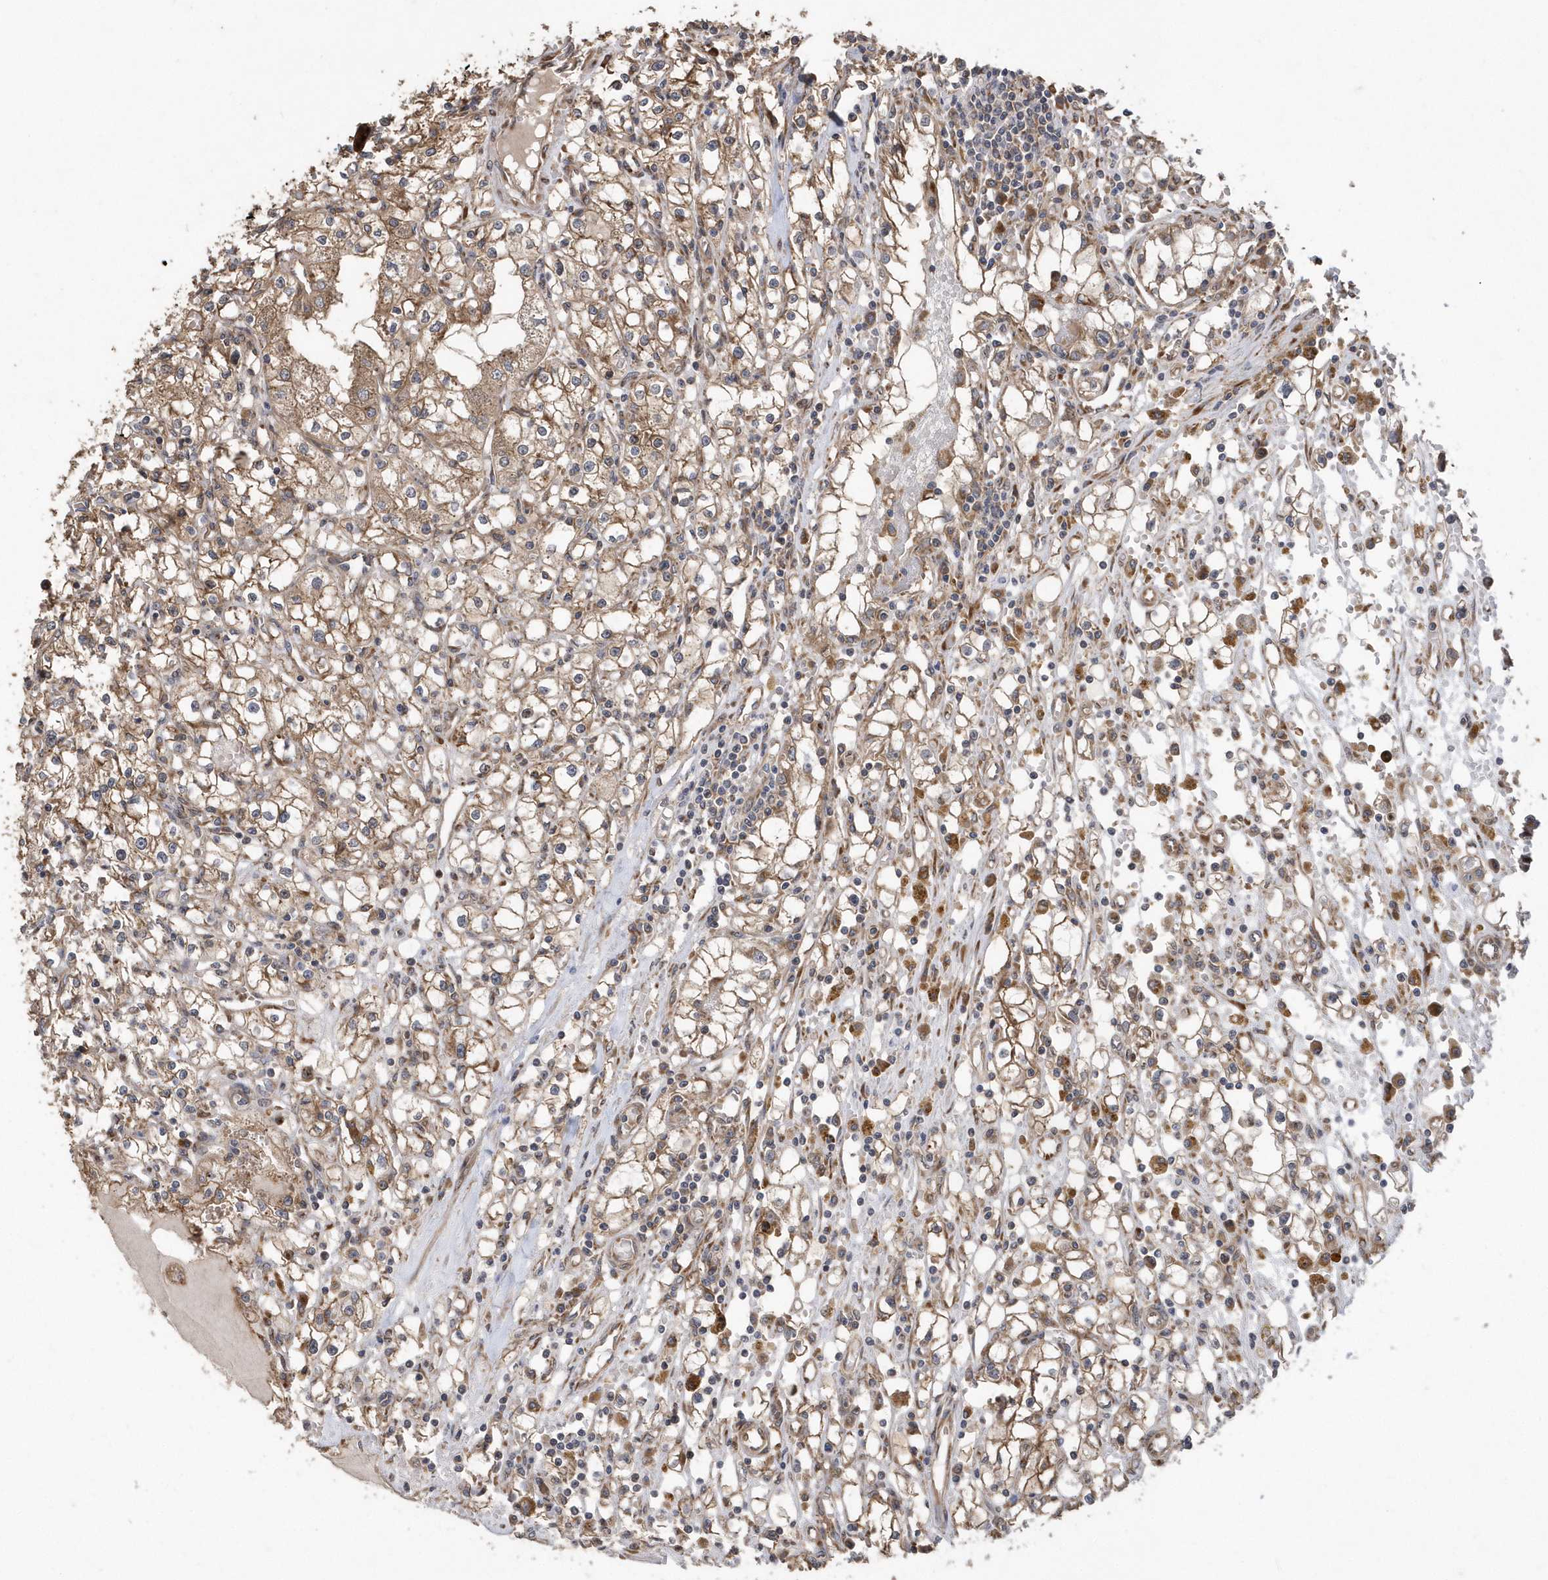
{"staining": {"intensity": "moderate", "quantity": ">75%", "location": "cytoplasmic/membranous"}, "tissue": "renal cancer", "cell_type": "Tumor cells", "image_type": "cancer", "snomed": [{"axis": "morphology", "description": "Adenocarcinoma, NOS"}, {"axis": "topography", "description": "Kidney"}], "caption": "Protein expression analysis of human renal cancer (adenocarcinoma) reveals moderate cytoplasmic/membranous staining in approximately >75% of tumor cells.", "gene": "WASHC5", "patient": {"sex": "male", "age": 56}}